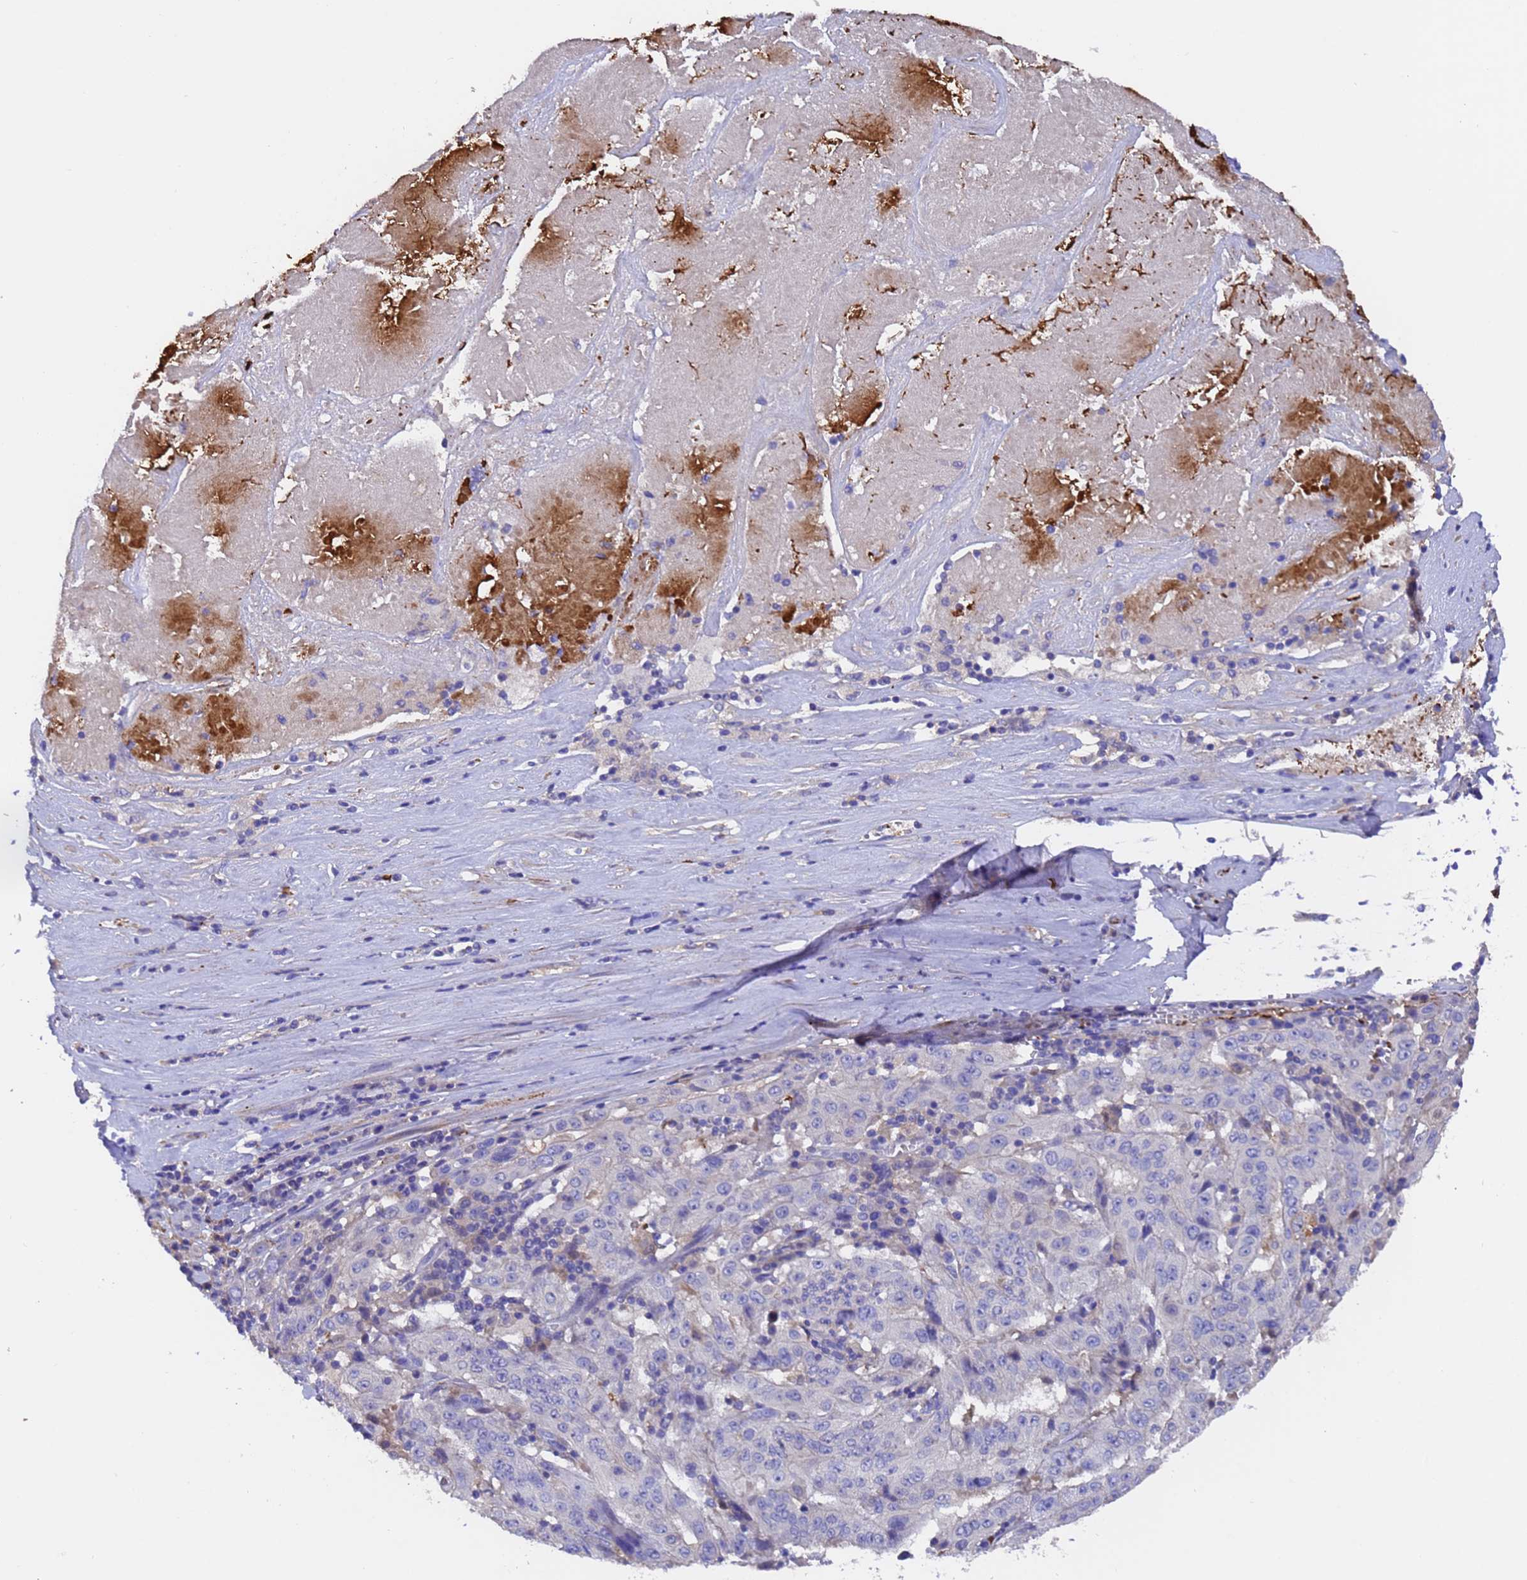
{"staining": {"intensity": "negative", "quantity": "none", "location": "none"}, "tissue": "pancreatic cancer", "cell_type": "Tumor cells", "image_type": "cancer", "snomed": [{"axis": "morphology", "description": "Adenocarcinoma, NOS"}, {"axis": "topography", "description": "Pancreas"}], "caption": "Human pancreatic adenocarcinoma stained for a protein using IHC reveals no staining in tumor cells.", "gene": "ELP6", "patient": {"sex": "male", "age": 63}}